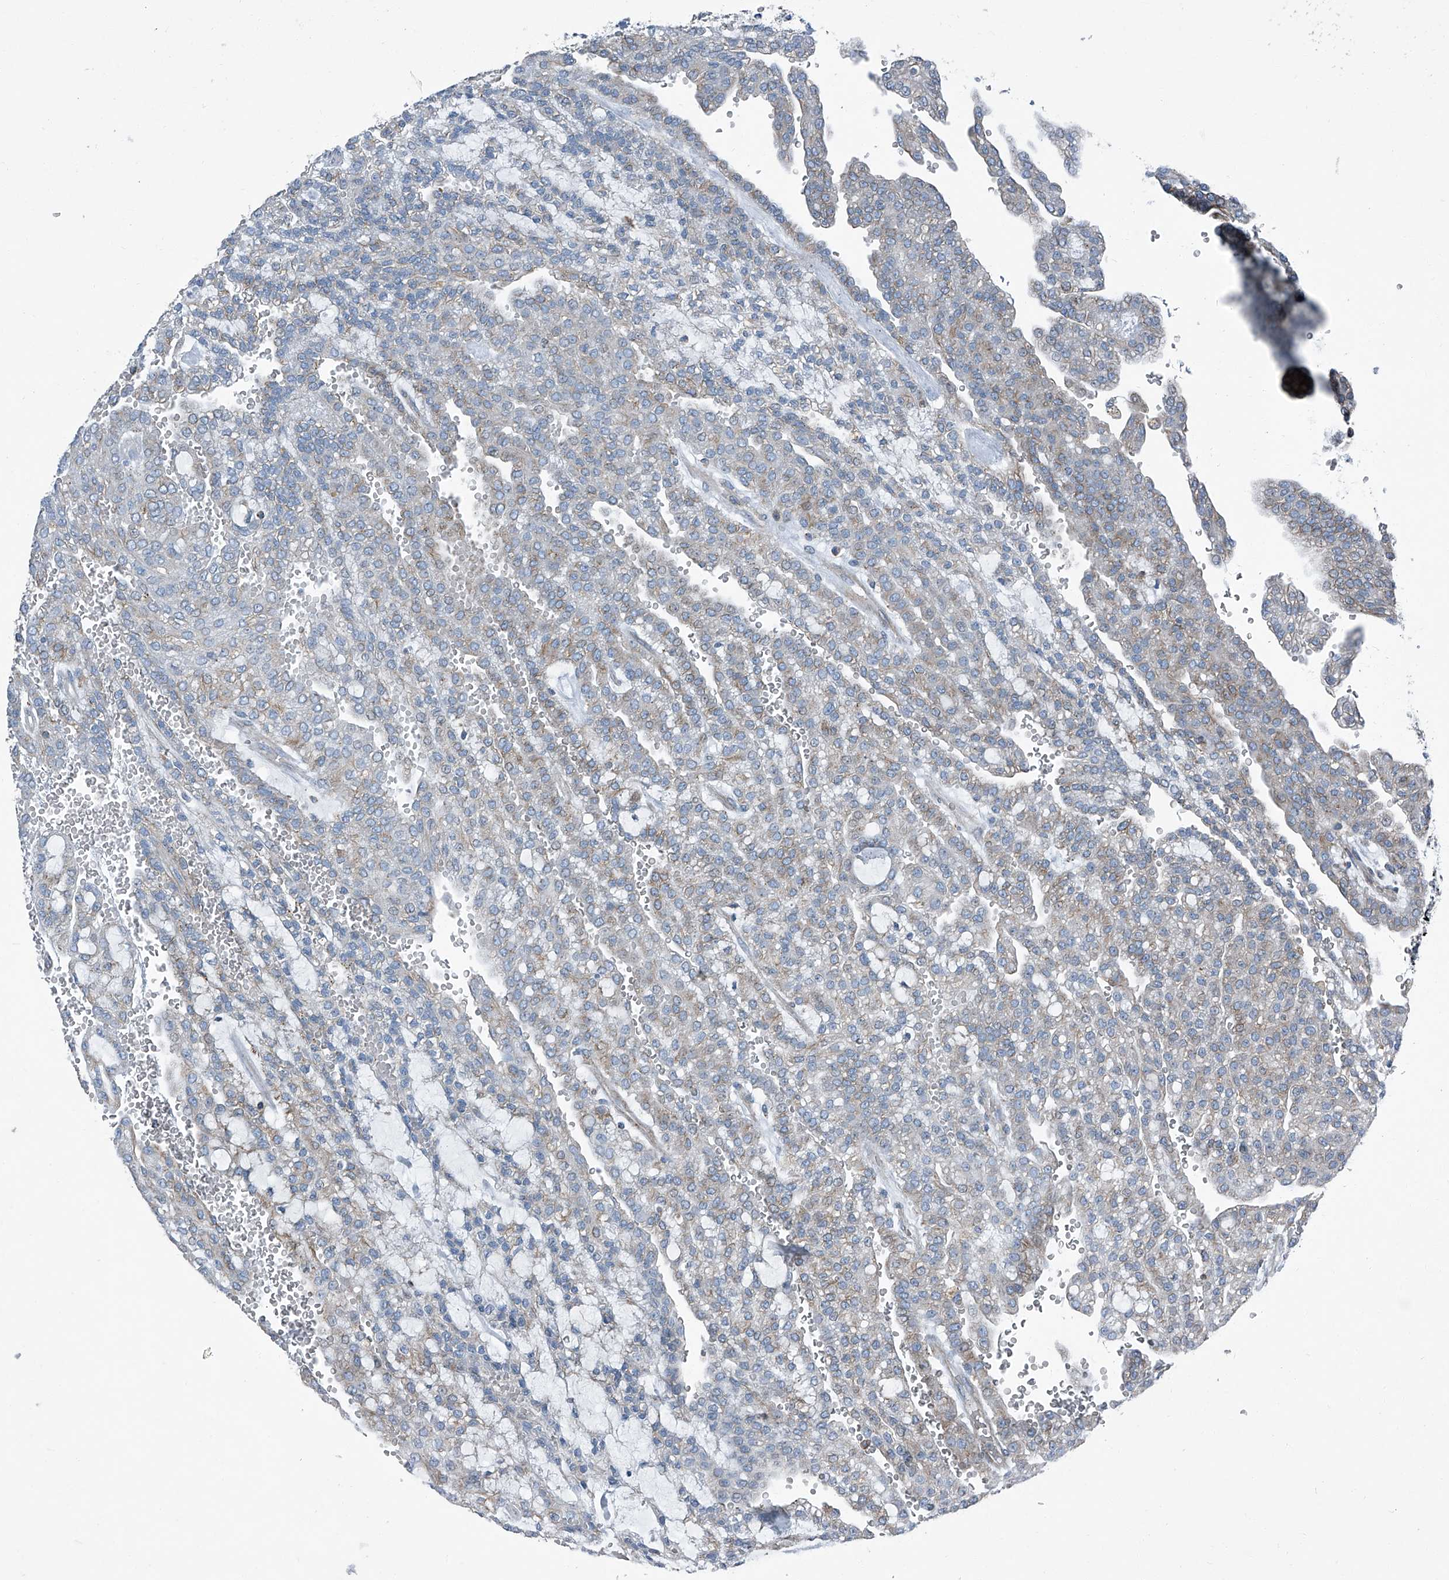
{"staining": {"intensity": "weak", "quantity": "<25%", "location": "cytoplasmic/membranous"}, "tissue": "renal cancer", "cell_type": "Tumor cells", "image_type": "cancer", "snomed": [{"axis": "morphology", "description": "Adenocarcinoma, NOS"}, {"axis": "topography", "description": "Kidney"}], "caption": "Human renal cancer stained for a protein using immunohistochemistry shows no expression in tumor cells.", "gene": "SEPTIN7", "patient": {"sex": "male", "age": 63}}